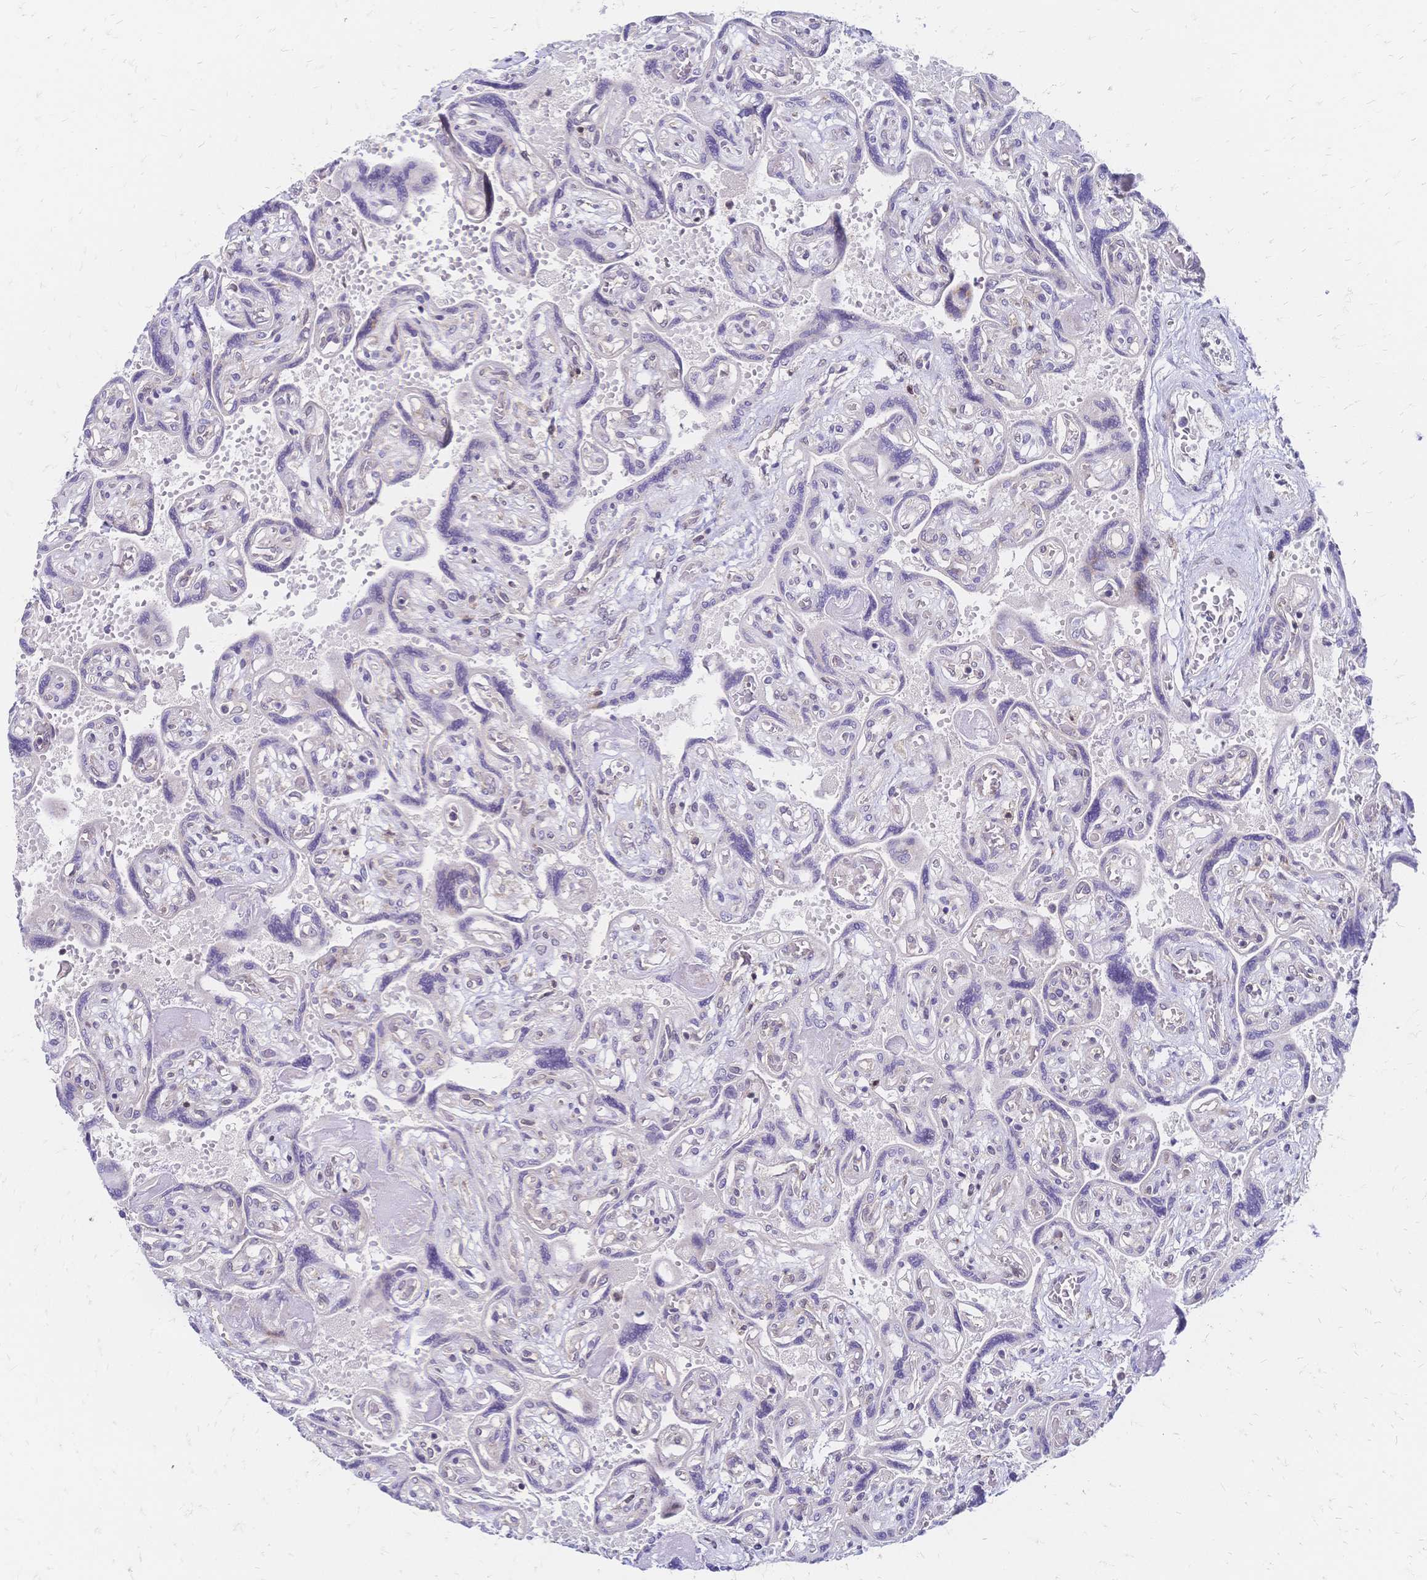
{"staining": {"intensity": "negative", "quantity": "none", "location": "none"}, "tissue": "placenta", "cell_type": "Decidual cells", "image_type": "normal", "snomed": [{"axis": "morphology", "description": "Normal tissue, NOS"}, {"axis": "topography", "description": "Placenta"}], "caption": "Immunohistochemistry (IHC) photomicrograph of unremarkable placenta stained for a protein (brown), which exhibits no expression in decidual cells.", "gene": "CBX7", "patient": {"sex": "female", "age": 32}}